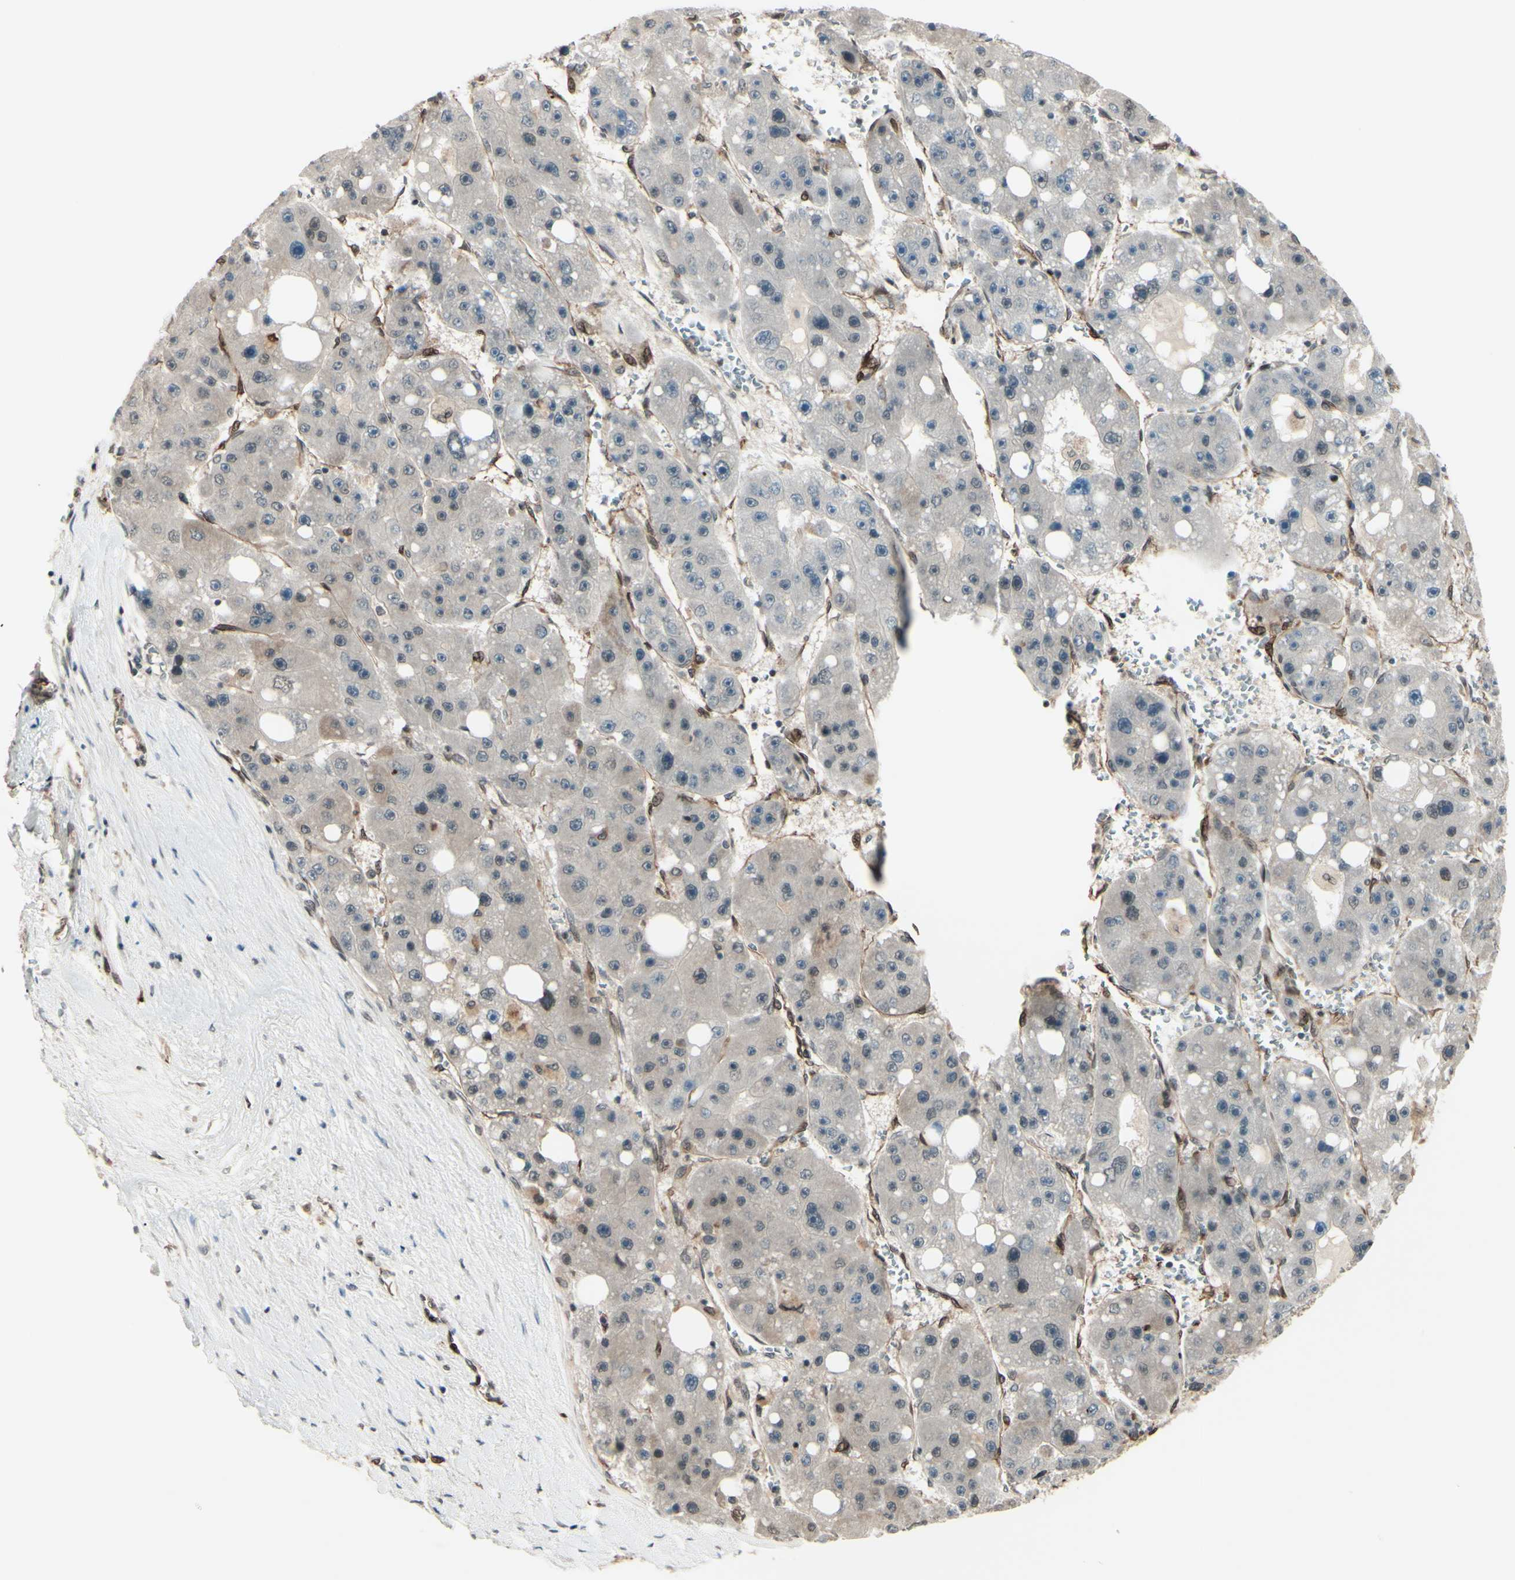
{"staining": {"intensity": "weak", "quantity": "<25%", "location": "cytoplasmic/membranous"}, "tissue": "liver cancer", "cell_type": "Tumor cells", "image_type": "cancer", "snomed": [{"axis": "morphology", "description": "Carcinoma, Hepatocellular, NOS"}, {"axis": "topography", "description": "Liver"}], "caption": "This is an immunohistochemistry micrograph of human liver hepatocellular carcinoma. There is no positivity in tumor cells.", "gene": "MLF2", "patient": {"sex": "female", "age": 61}}